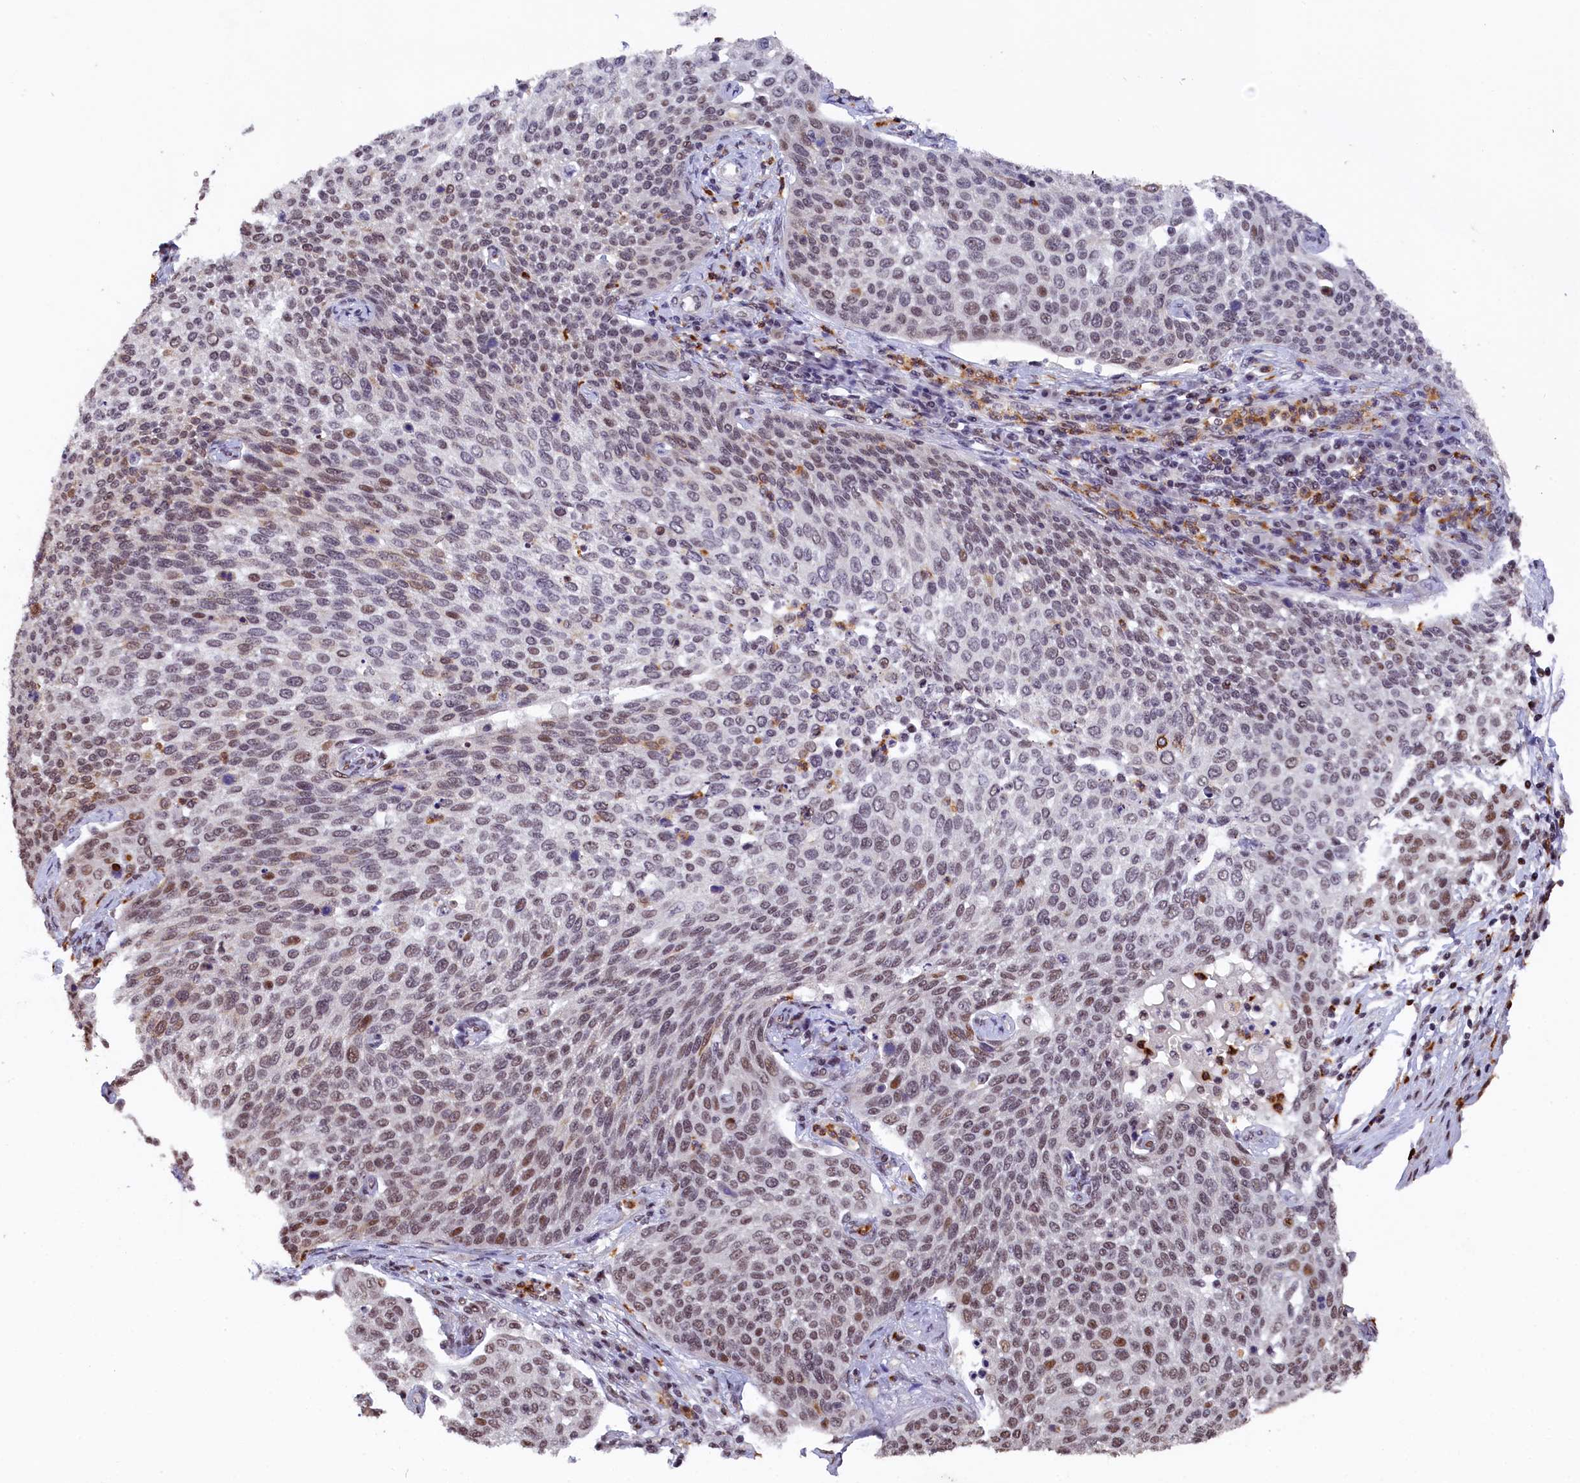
{"staining": {"intensity": "weak", "quantity": "25%-75%", "location": "nuclear"}, "tissue": "cervical cancer", "cell_type": "Tumor cells", "image_type": "cancer", "snomed": [{"axis": "morphology", "description": "Squamous cell carcinoma, NOS"}, {"axis": "topography", "description": "Cervix"}], "caption": "Cervical squamous cell carcinoma tissue reveals weak nuclear staining in approximately 25%-75% of tumor cells", "gene": "ADIG", "patient": {"sex": "female", "age": 34}}